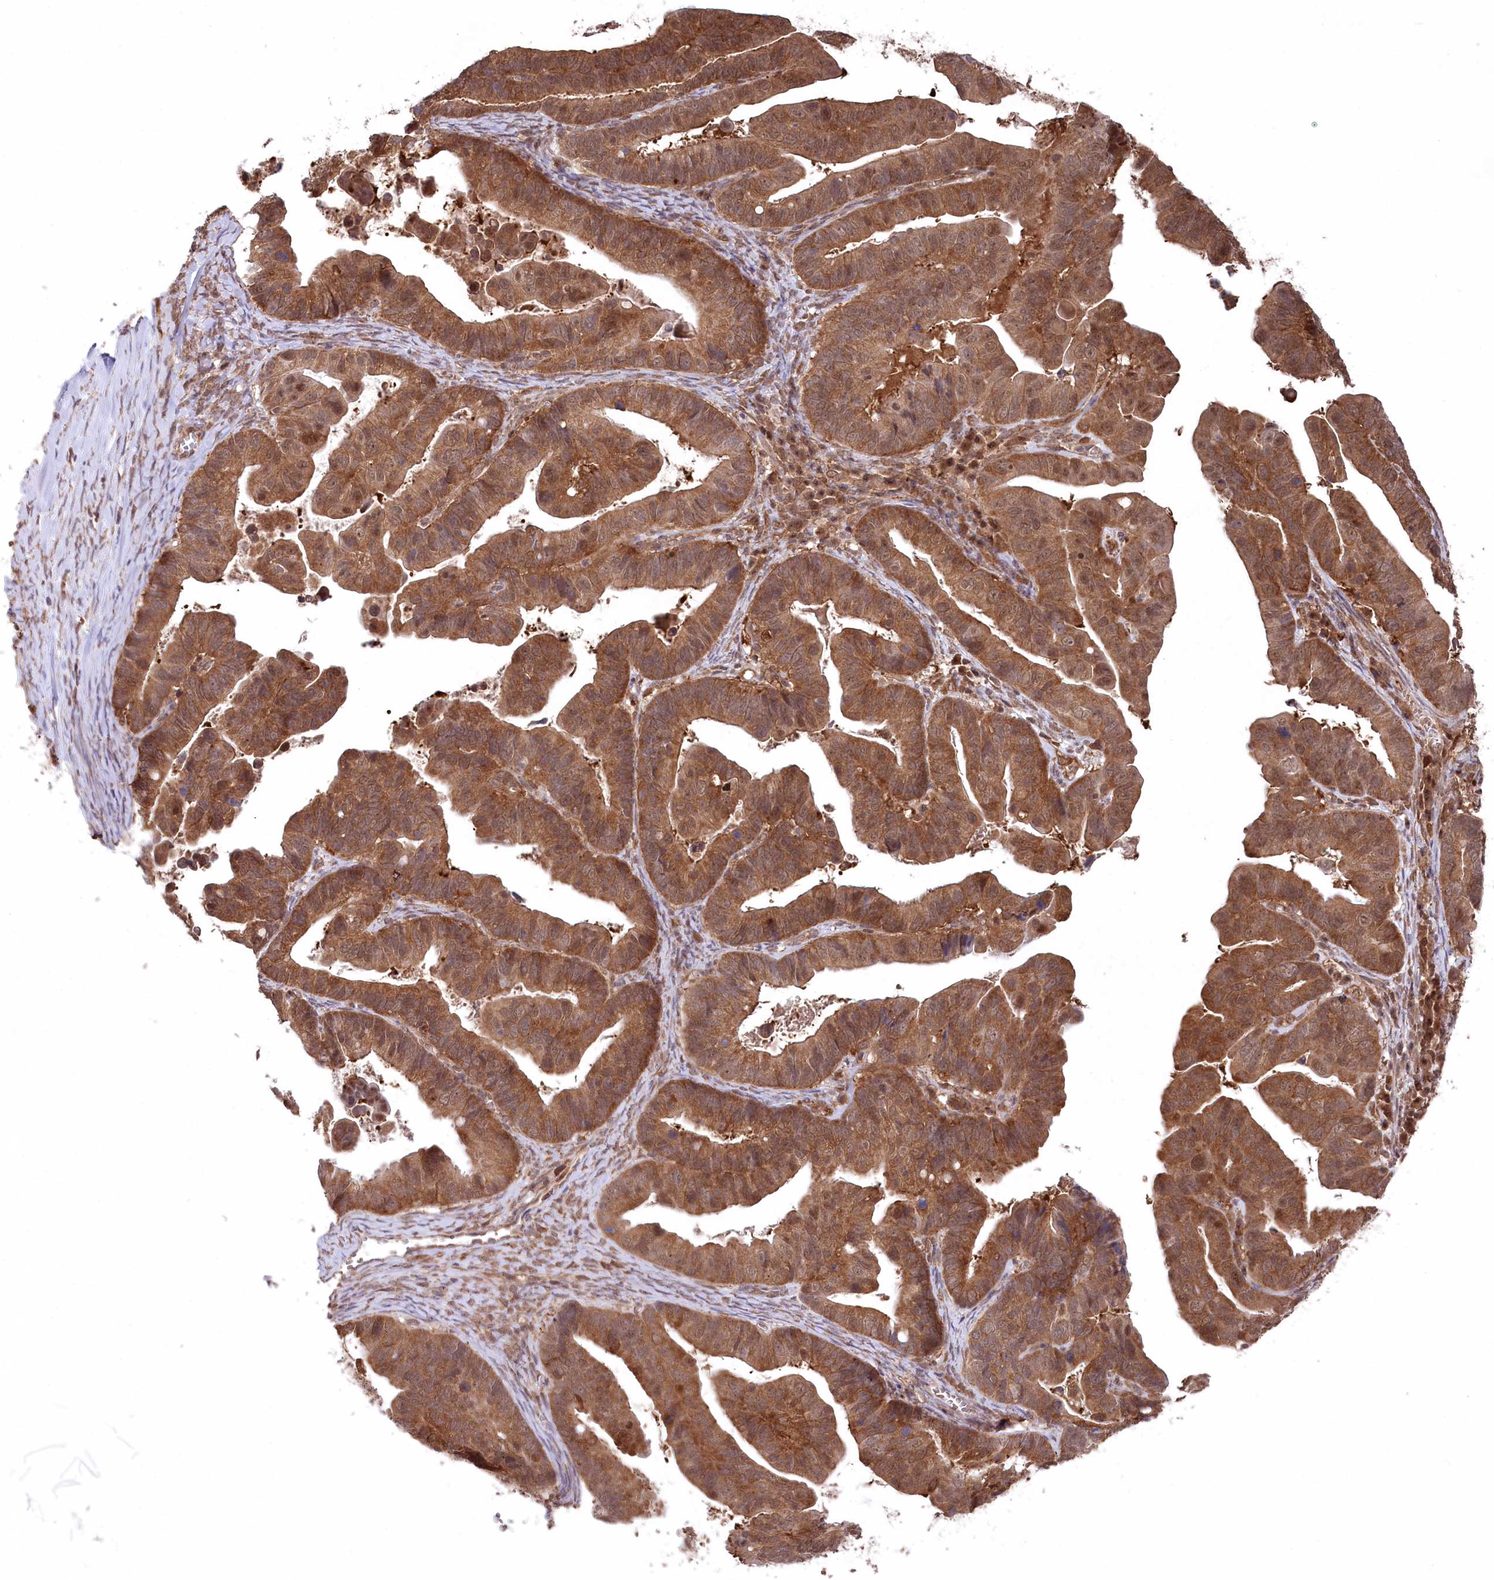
{"staining": {"intensity": "strong", "quantity": ">75%", "location": "cytoplasmic/membranous"}, "tissue": "ovarian cancer", "cell_type": "Tumor cells", "image_type": "cancer", "snomed": [{"axis": "morphology", "description": "Cystadenocarcinoma, serous, NOS"}, {"axis": "topography", "description": "Ovary"}], "caption": "Immunohistochemical staining of ovarian serous cystadenocarcinoma displays strong cytoplasmic/membranous protein expression in approximately >75% of tumor cells.", "gene": "PSMA1", "patient": {"sex": "female", "age": 56}}